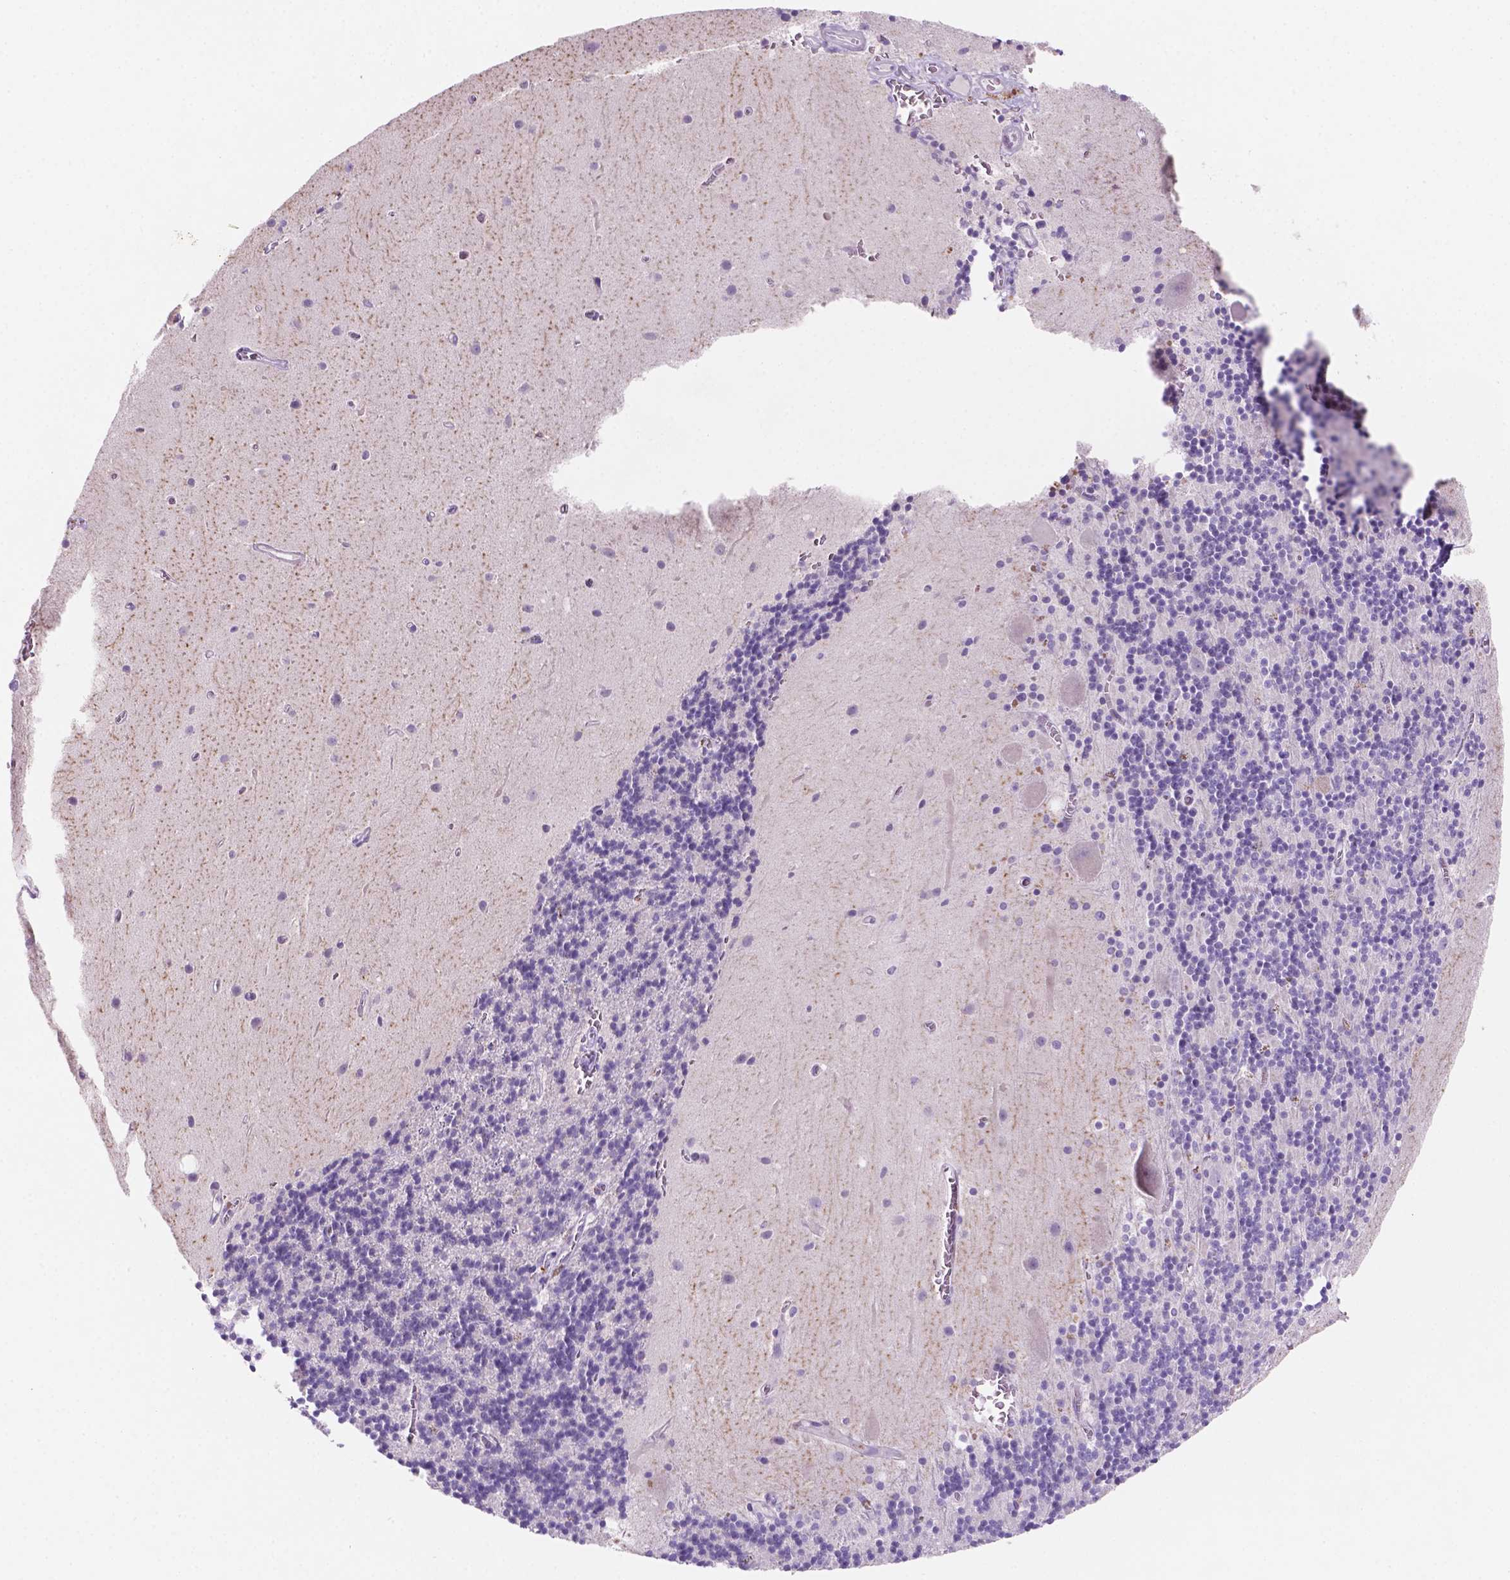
{"staining": {"intensity": "negative", "quantity": "none", "location": "none"}, "tissue": "cerebellum", "cell_type": "Cells in granular layer", "image_type": "normal", "snomed": [{"axis": "morphology", "description": "Normal tissue, NOS"}, {"axis": "topography", "description": "Cerebellum"}], "caption": "The photomicrograph demonstrates no staining of cells in granular layer in unremarkable cerebellum.", "gene": "EBLN2", "patient": {"sex": "male", "age": 70}}